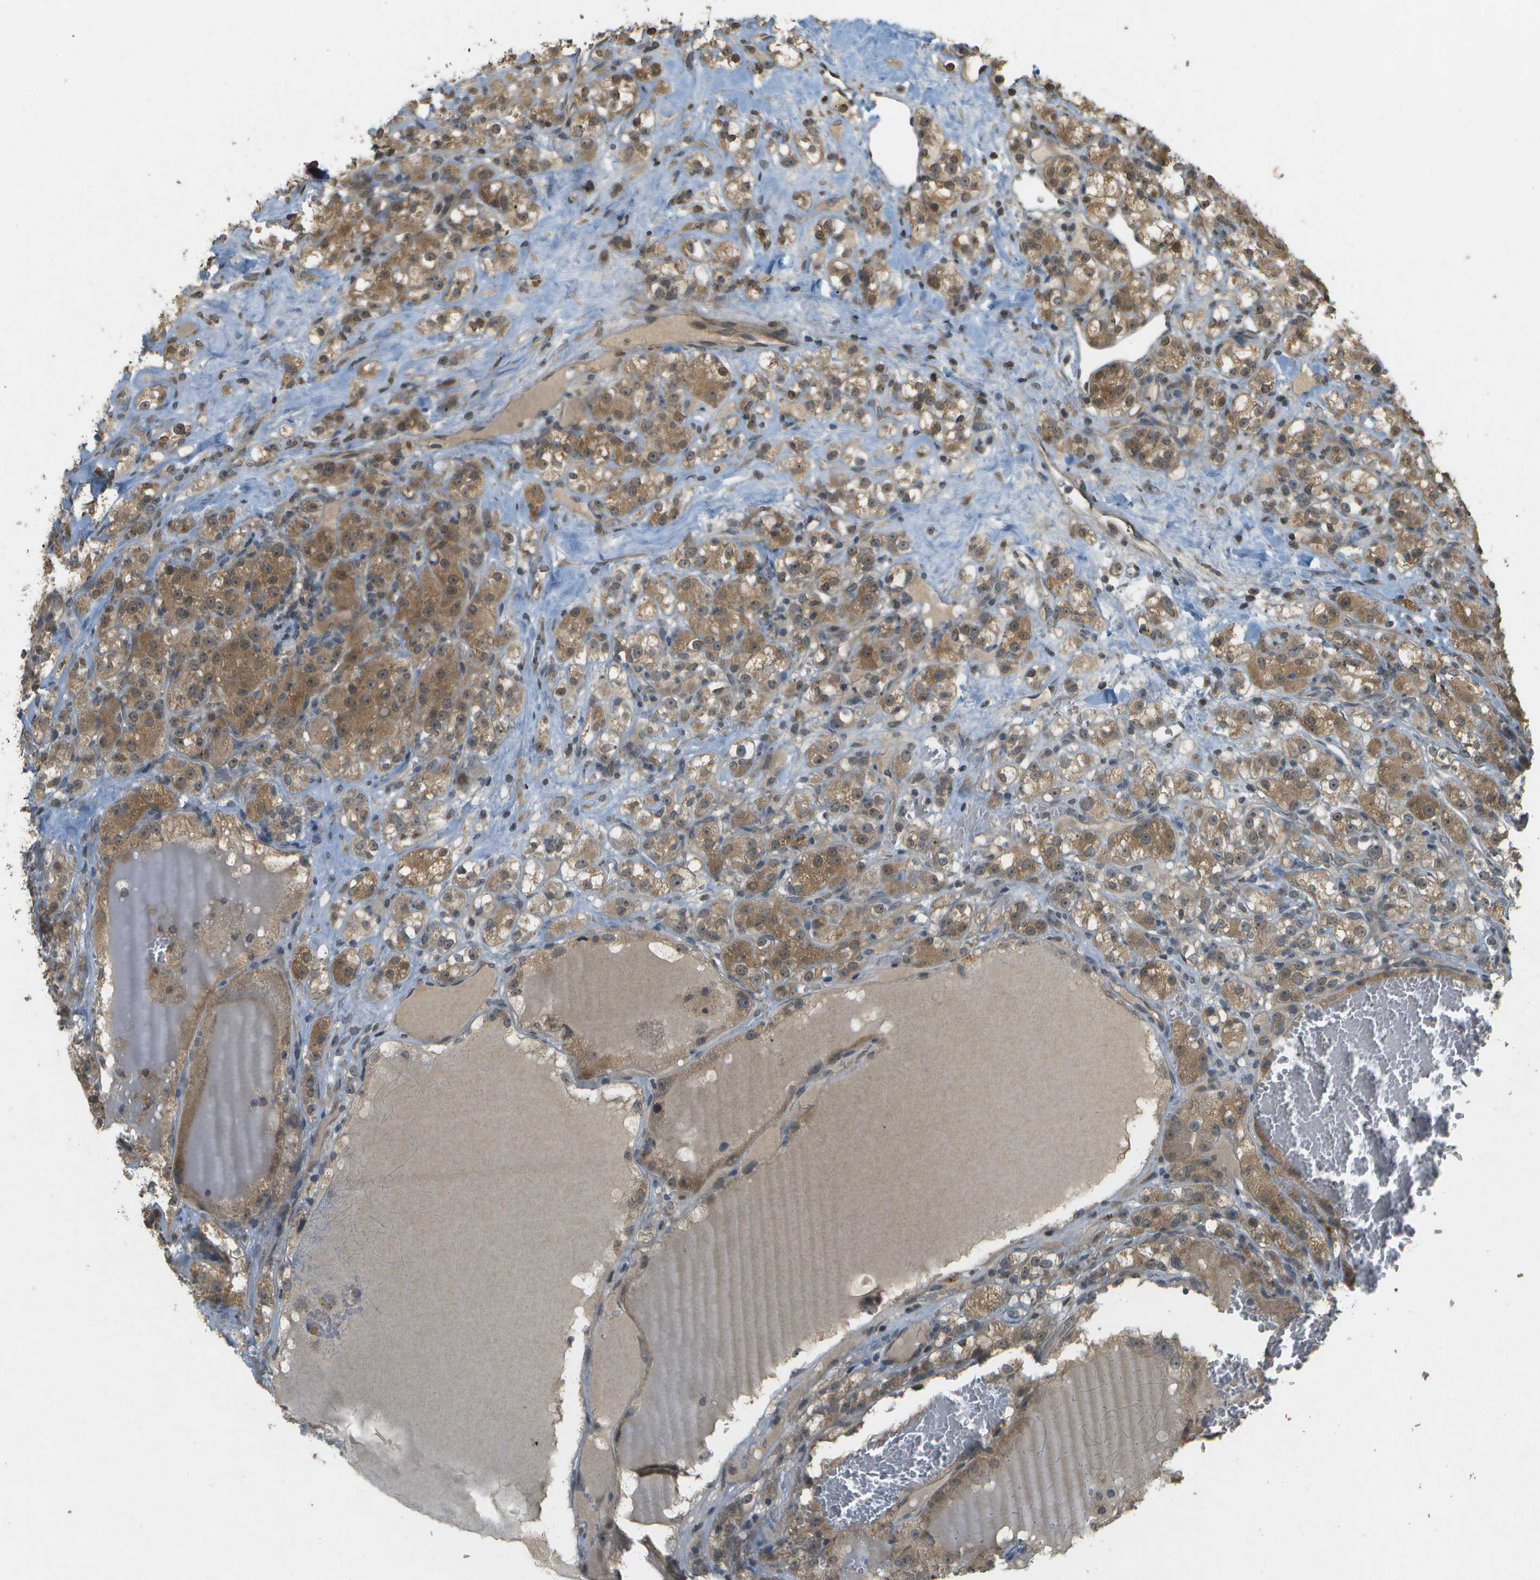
{"staining": {"intensity": "moderate", "quantity": ">75%", "location": "cytoplasmic/membranous"}, "tissue": "renal cancer", "cell_type": "Tumor cells", "image_type": "cancer", "snomed": [{"axis": "morphology", "description": "Normal tissue, NOS"}, {"axis": "morphology", "description": "Adenocarcinoma, NOS"}, {"axis": "topography", "description": "Kidney"}], "caption": "High-power microscopy captured an immunohistochemistry micrograph of adenocarcinoma (renal), revealing moderate cytoplasmic/membranous staining in about >75% of tumor cells.", "gene": "RAB21", "patient": {"sex": "male", "age": 61}}